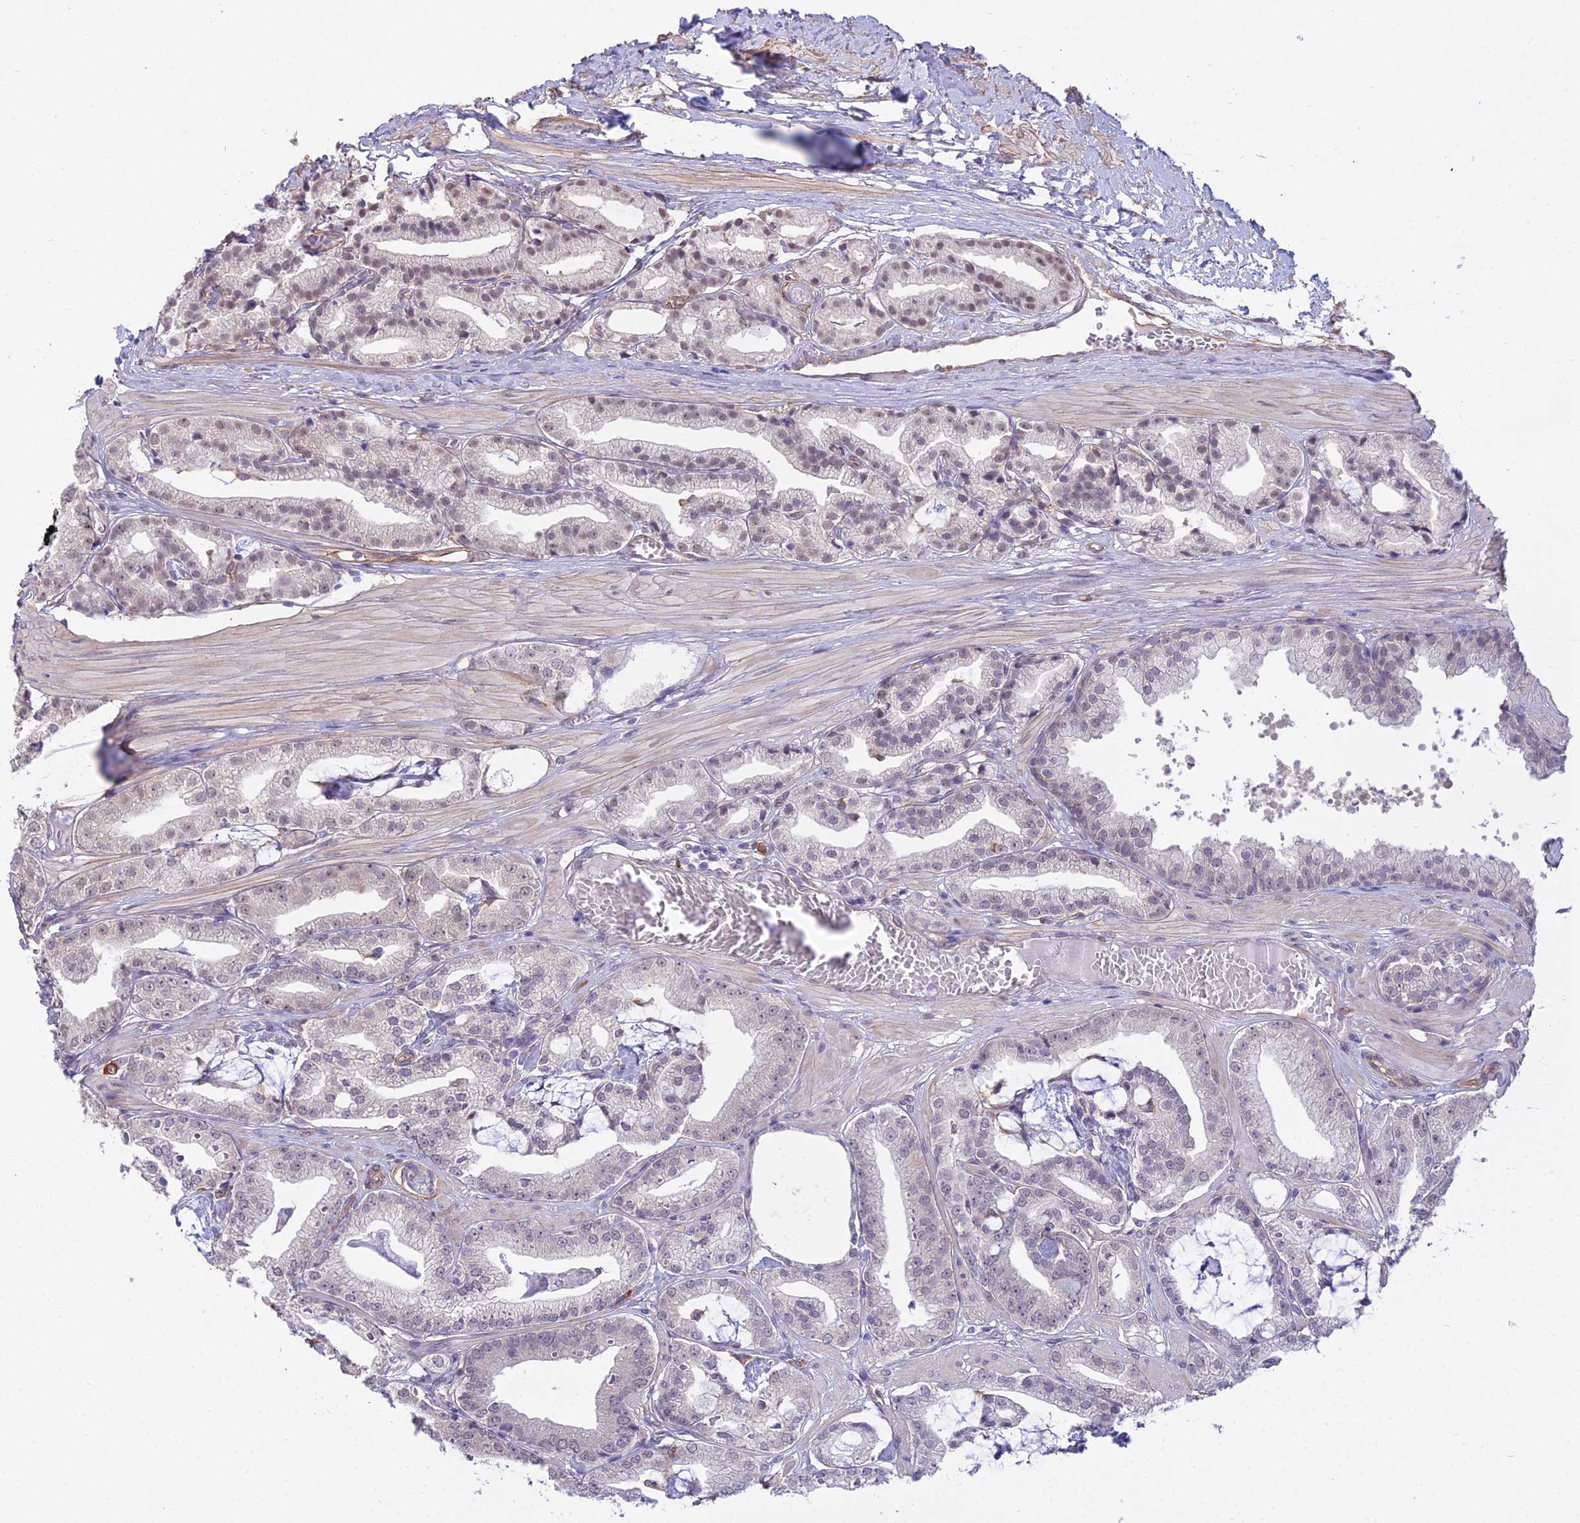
{"staining": {"intensity": "weak", "quantity": "25%-75%", "location": "nuclear"}, "tissue": "prostate cancer", "cell_type": "Tumor cells", "image_type": "cancer", "snomed": [{"axis": "morphology", "description": "Adenocarcinoma, High grade"}, {"axis": "topography", "description": "Prostate"}], "caption": "Immunohistochemical staining of prostate cancer (adenocarcinoma (high-grade)) exhibits low levels of weak nuclear staining in about 25%-75% of tumor cells.", "gene": "BLNK", "patient": {"sex": "male", "age": 71}}